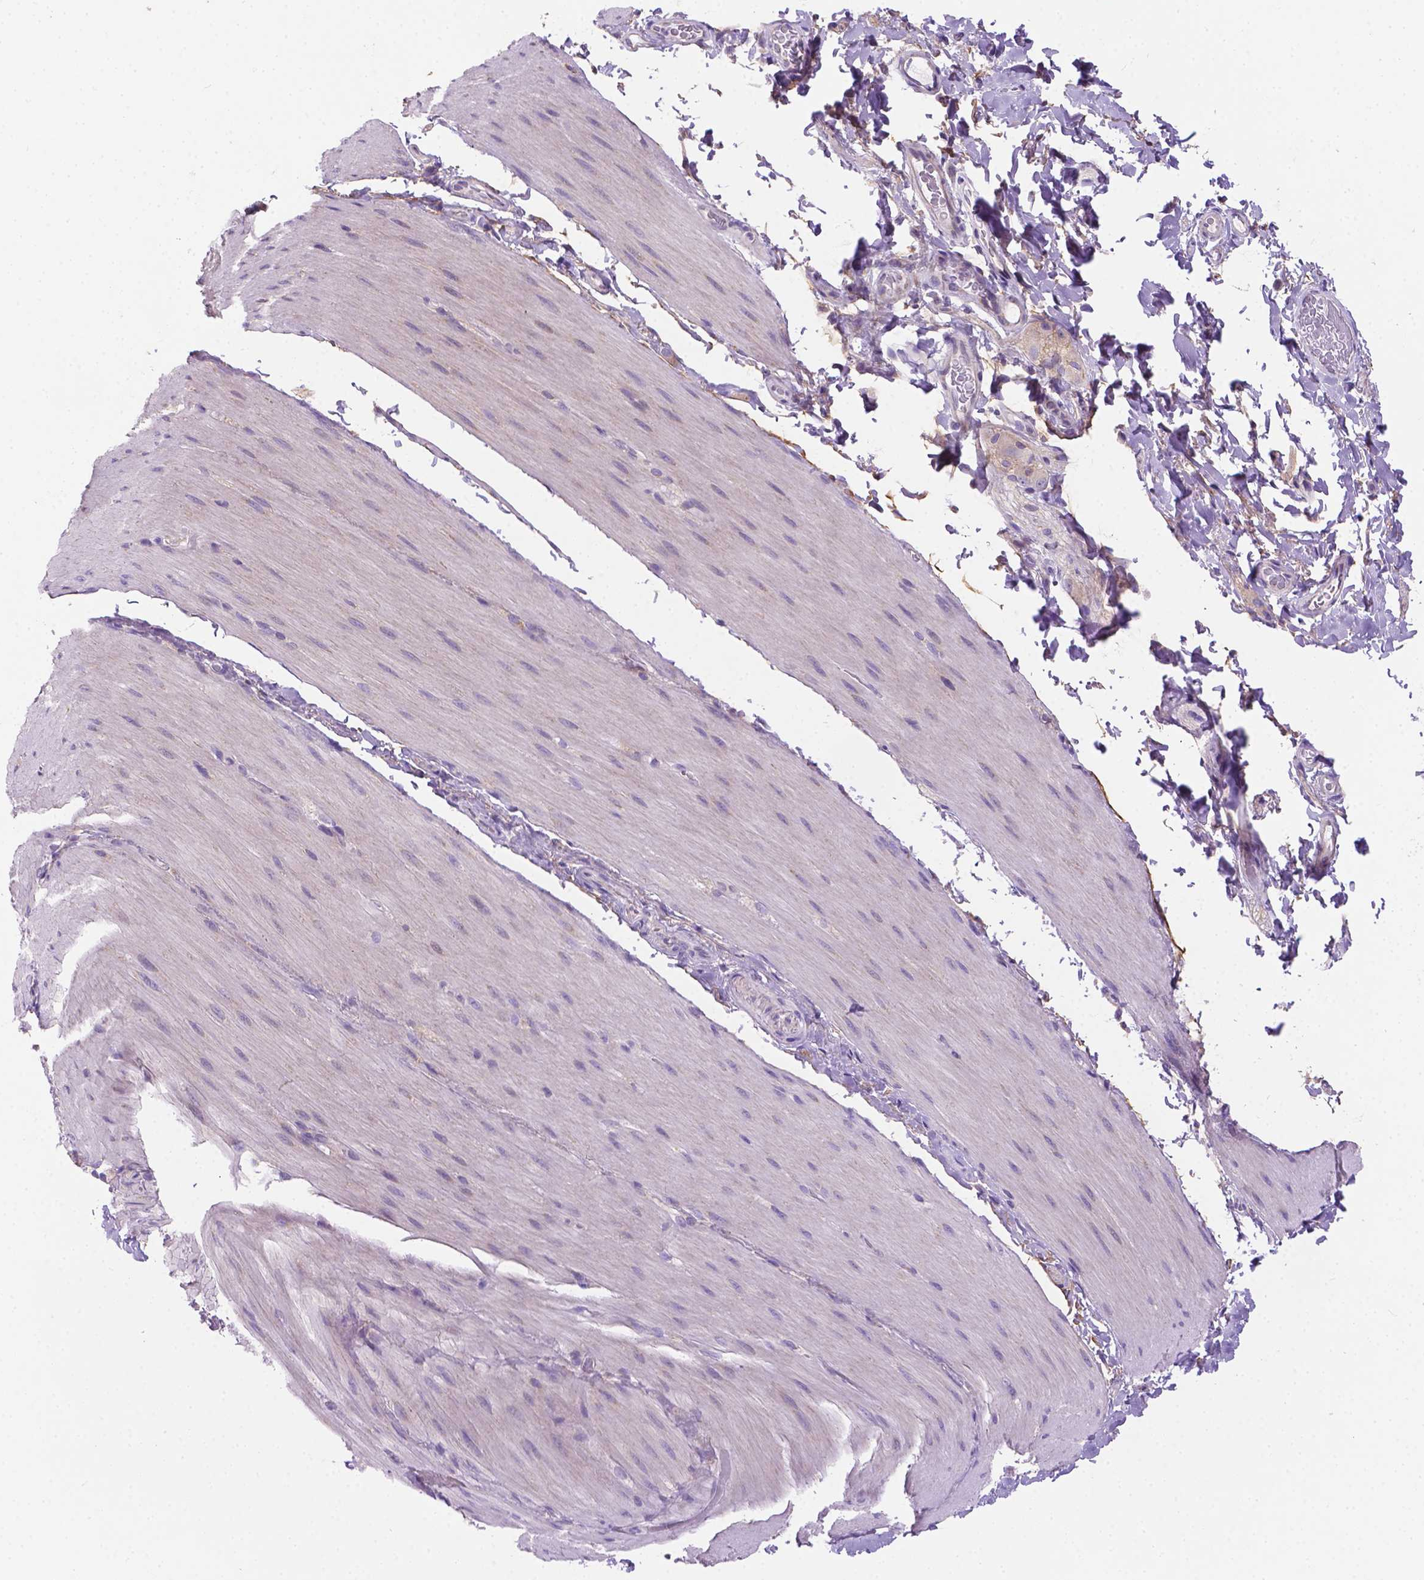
{"staining": {"intensity": "negative", "quantity": "none", "location": "none"}, "tissue": "smooth muscle", "cell_type": "Smooth muscle cells", "image_type": "normal", "snomed": [{"axis": "morphology", "description": "Normal tissue, NOS"}, {"axis": "topography", "description": "Smooth muscle"}, {"axis": "topography", "description": "Colon"}], "caption": "An immunohistochemistry photomicrograph of benign smooth muscle is shown. There is no staining in smooth muscle cells of smooth muscle. Brightfield microscopy of IHC stained with DAB (3,3'-diaminobenzidine) (brown) and hematoxylin (blue), captured at high magnification.", "gene": "CSPG5", "patient": {"sex": "male", "age": 73}}